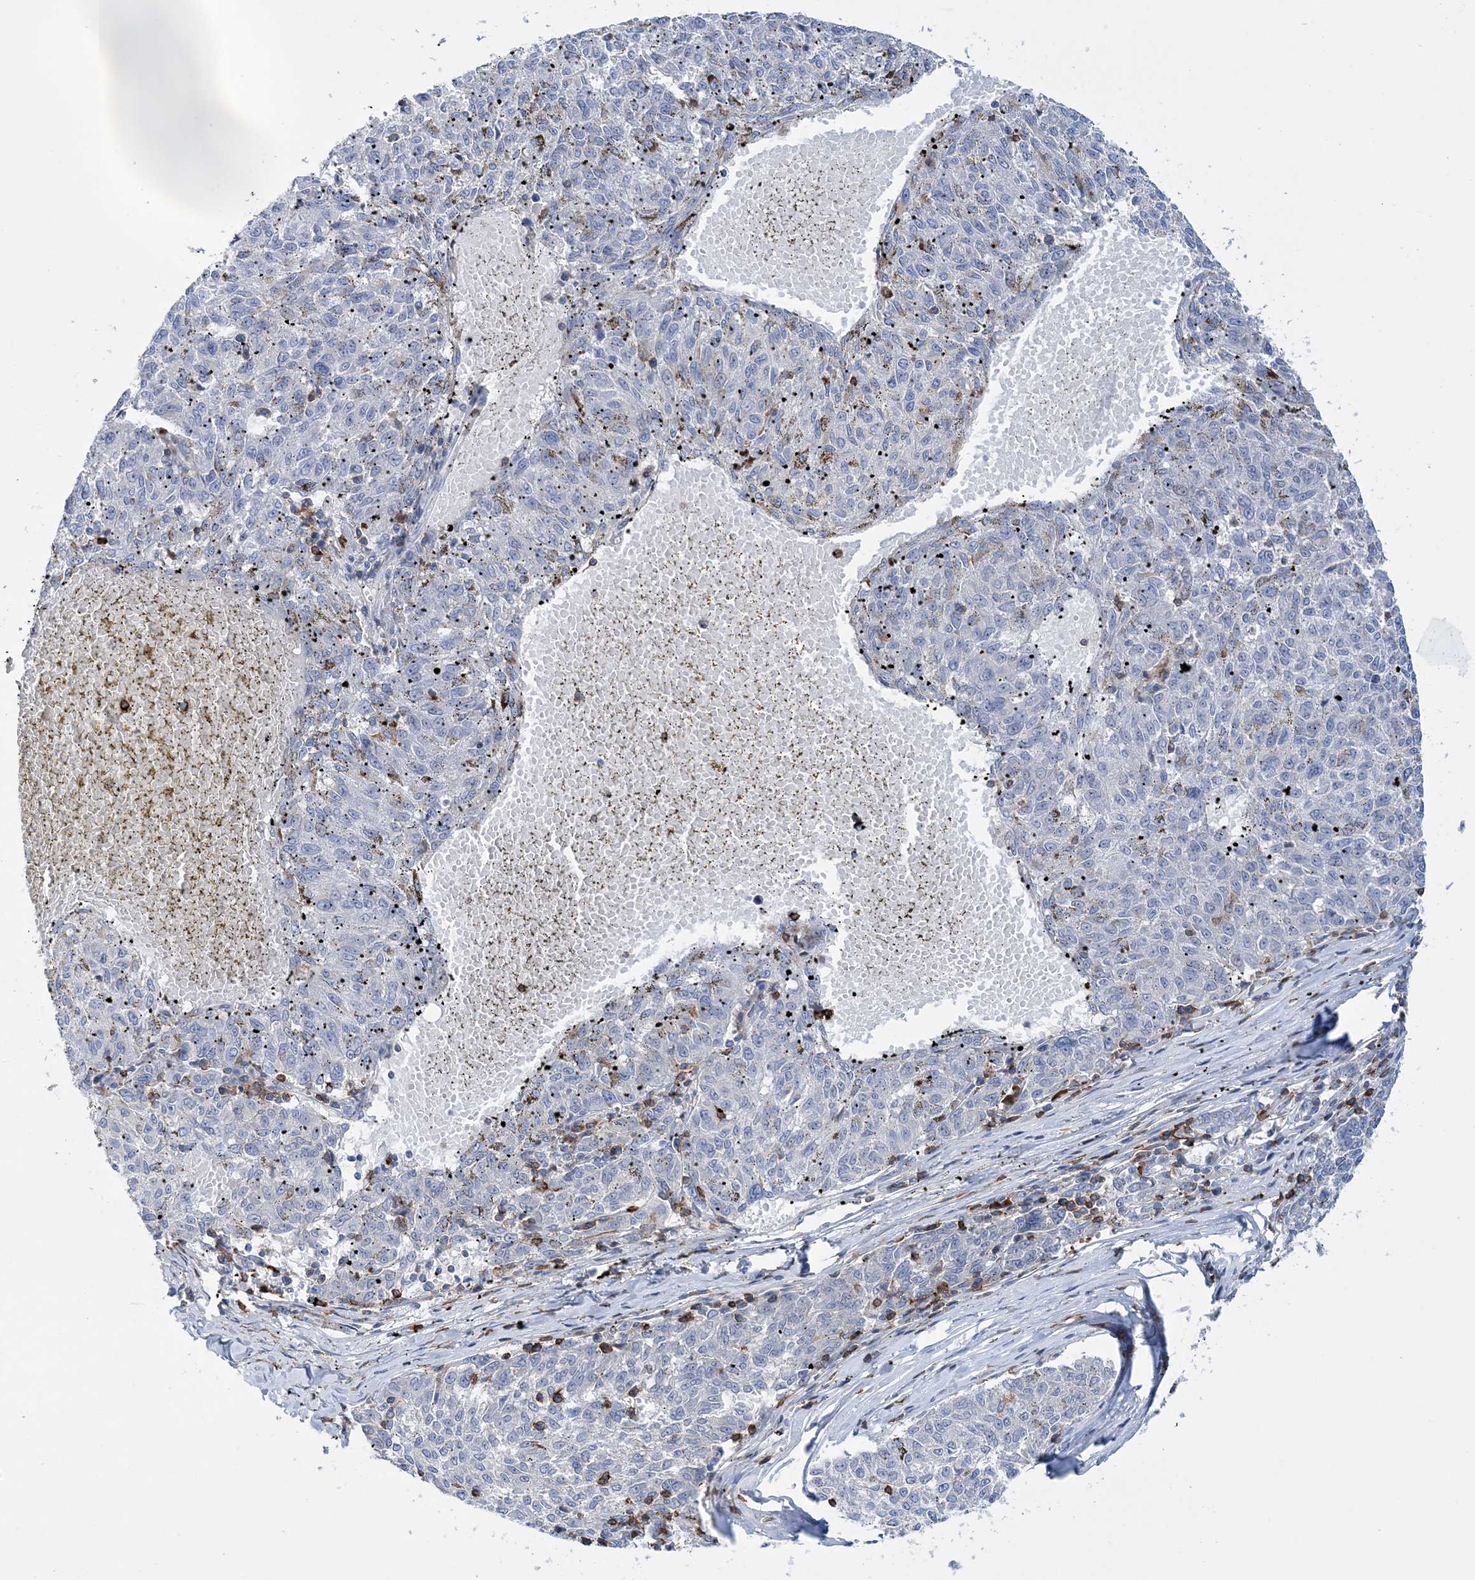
{"staining": {"intensity": "negative", "quantity": "none", "location": "none"}, "tissue": "melanoma", "cell_type": "Tumor cells", "image_type": "cancer", "snomed": [{"axis": "morphology", "description": "Malignant melanoma, NOS"}, {"axis": "topography", "description": "Skin"}], "caption": "There is no significant expression in tumor cells of melanoma.", "gene": "PRMT9", "patient": {"sex": "female", "age": 72}}